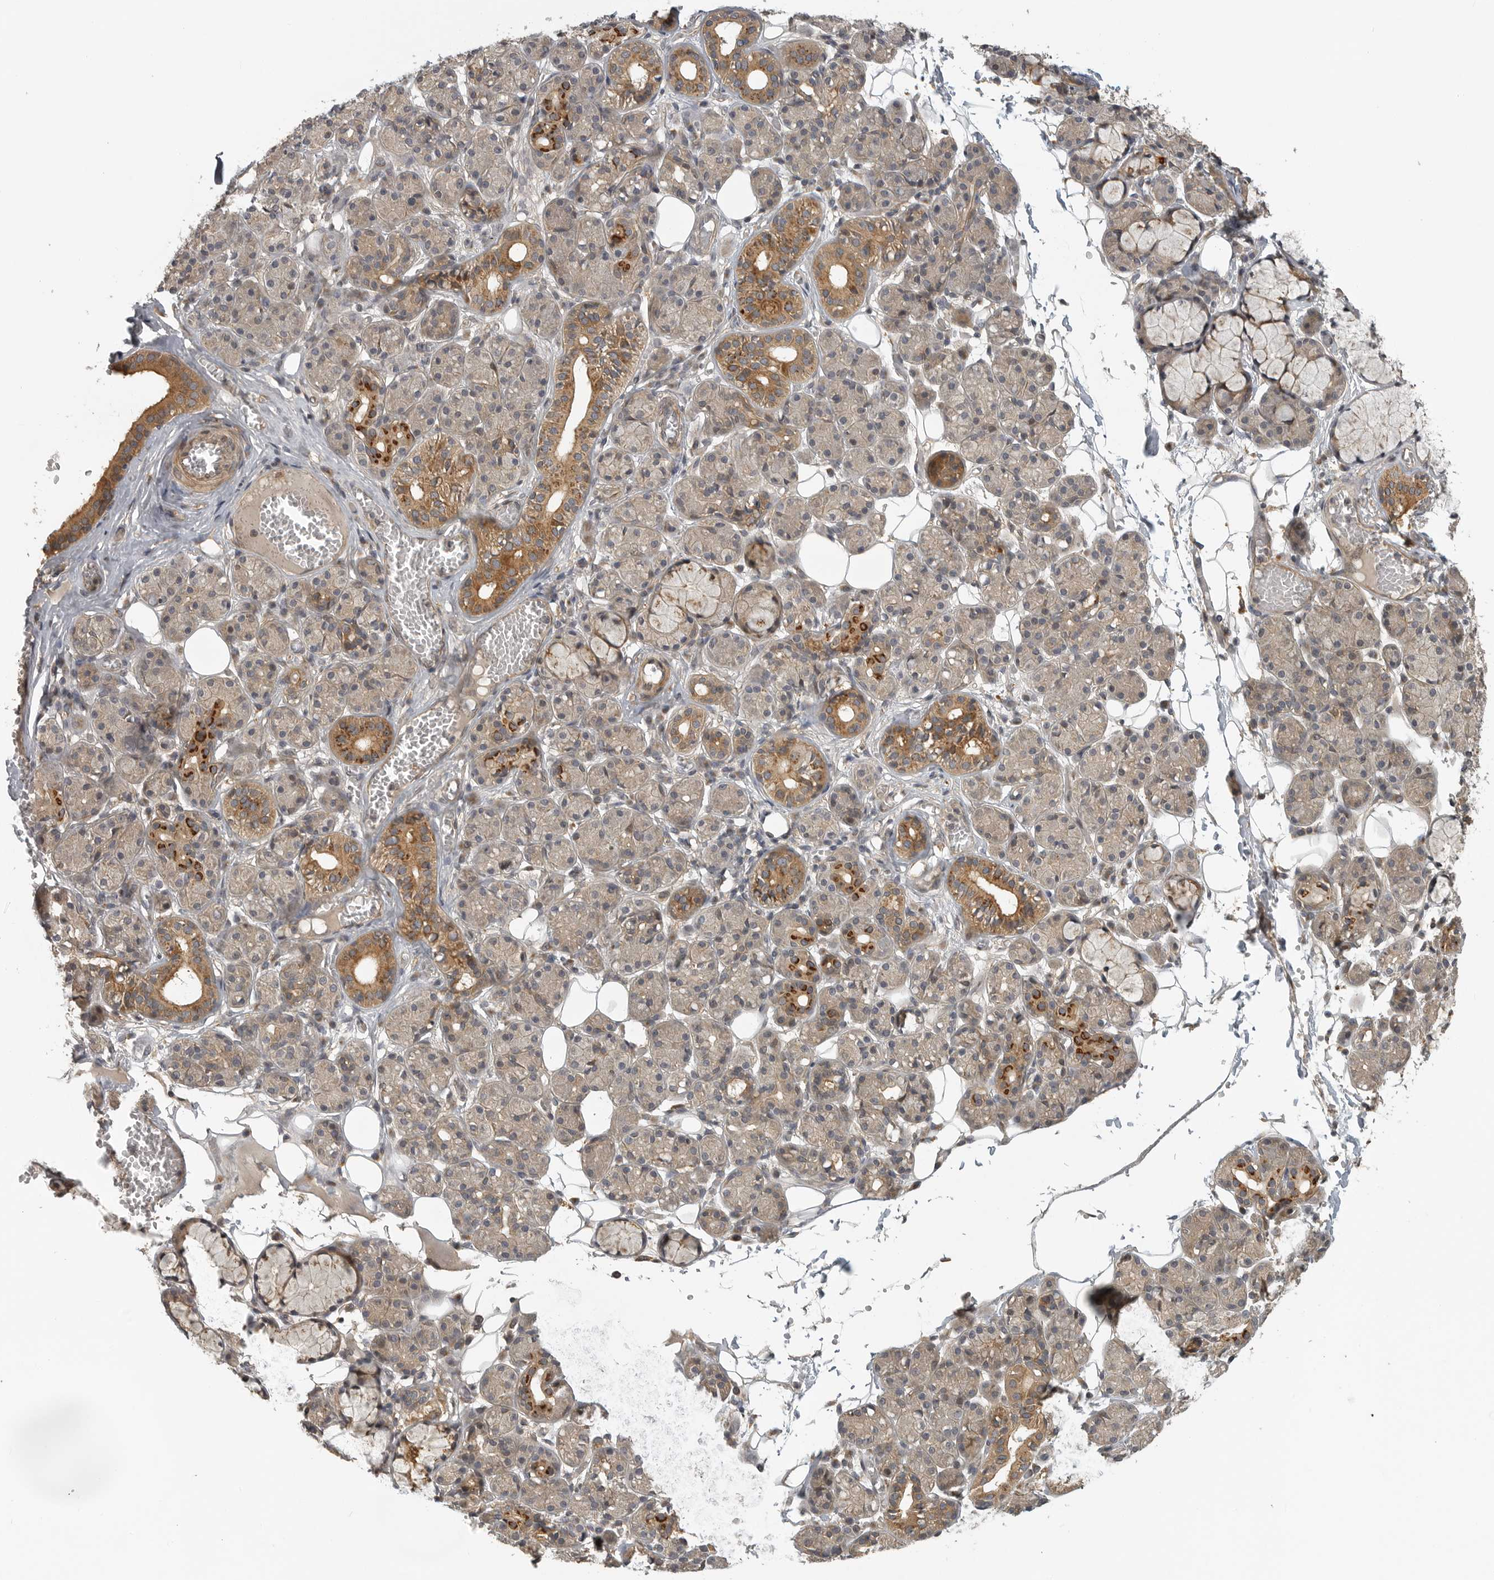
{"staining": {"intensity": "moderate", "quantity": "25%-75%", "location": "cytoplasmic/membranous"}, "tissue": "salivary gland", "cell_type": "Glandular cells", "image_type": "normal", "snomed": [{"axis": "morphology", "description": "Normal tissue, NOS"}, {"axis": "topography", "description": "Salivary gland"}], "caption": "Salivary gland stained with a brown dye demonstrates moderate cytoplasmic/membranous positive positivity in approximately 25%-75% of glandular cells.", "gene": "CUEDC1", "patient": {"sex": "male", "age": 63}}